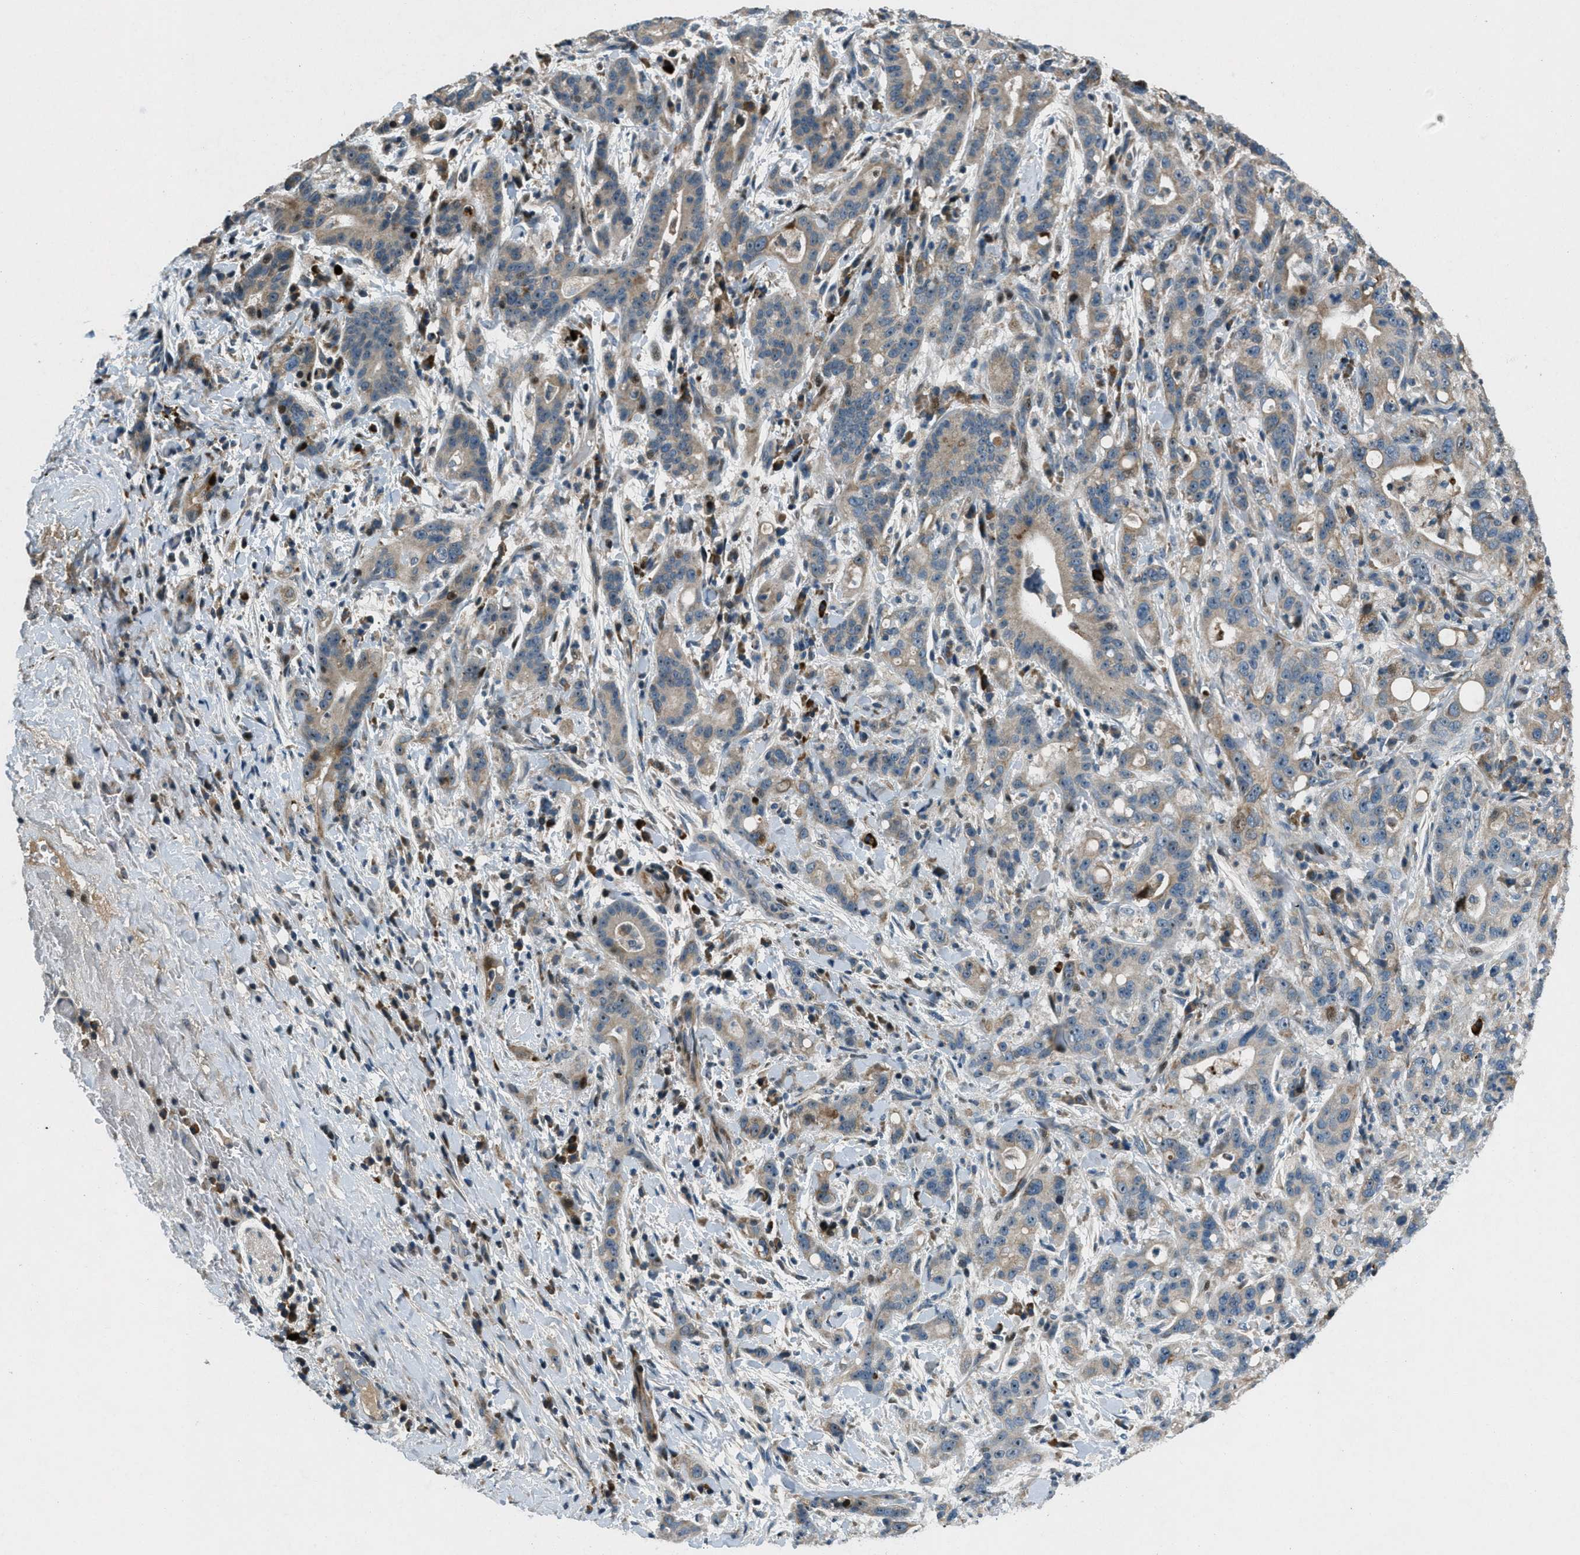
{"staining": {"intensity": "weak", "quantity": "25%-75%", "location": "cytoplasmic/membranous"}, "tissue": "liver cancer", "cell_type": "Tumor cells", "image_type": "cancer", "snomed": [{"axis": "morphology", "description": "Cholangiocarcinoma"}, {"axis": "topography", "description": "Liver"}], "caption": "A photomicrograph of human cholangiocarcinoma (liver) stained for a protein displays weak cytoplasmic/membranous brown staining in tumor cells.", "gene": "CLEC2D", "patient": {"sex": "female", "age": 38}}